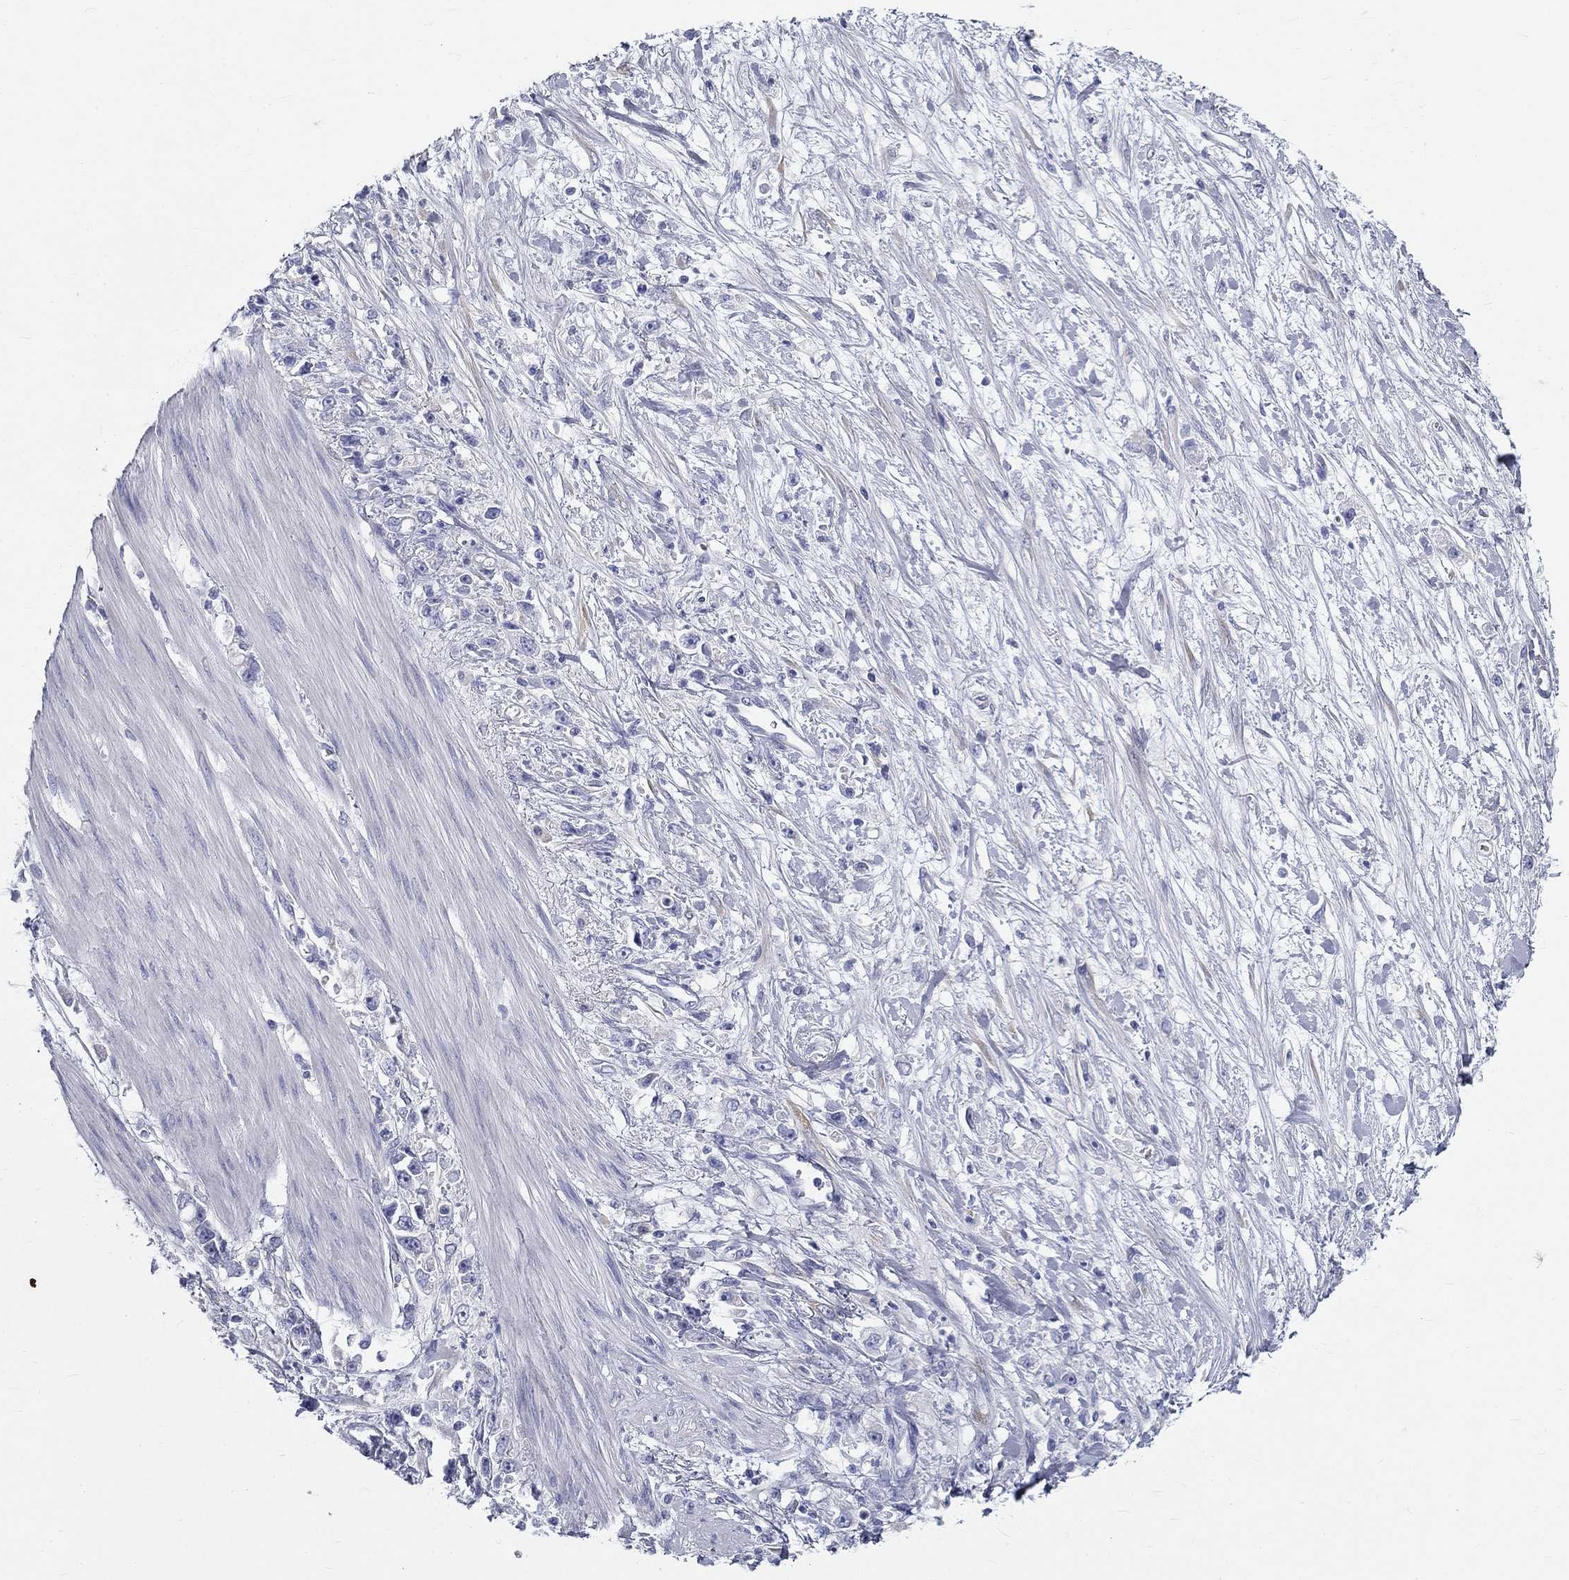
{"staining": {"intensity": "negative", "quantity": "none", "location": "none"}, "tissue": "stomach cancer", "cell_type": "Tumor cells", "image_type": "cancer", "snomed": [{"axis": "morphology", "description": "Adenocarcinoma, NOS"}, {"axis": "topography", "description": "Stomach"}], "caption": "A histopathology image of adenocarcinoma (stomach) stained for a protein exhibits no brown staining in tumor cells. (DAB immunohistochemistry with hematoxylin counter stain).", "gene": "GALNTL5", "patient": {"sex": "female", "age": 59}}